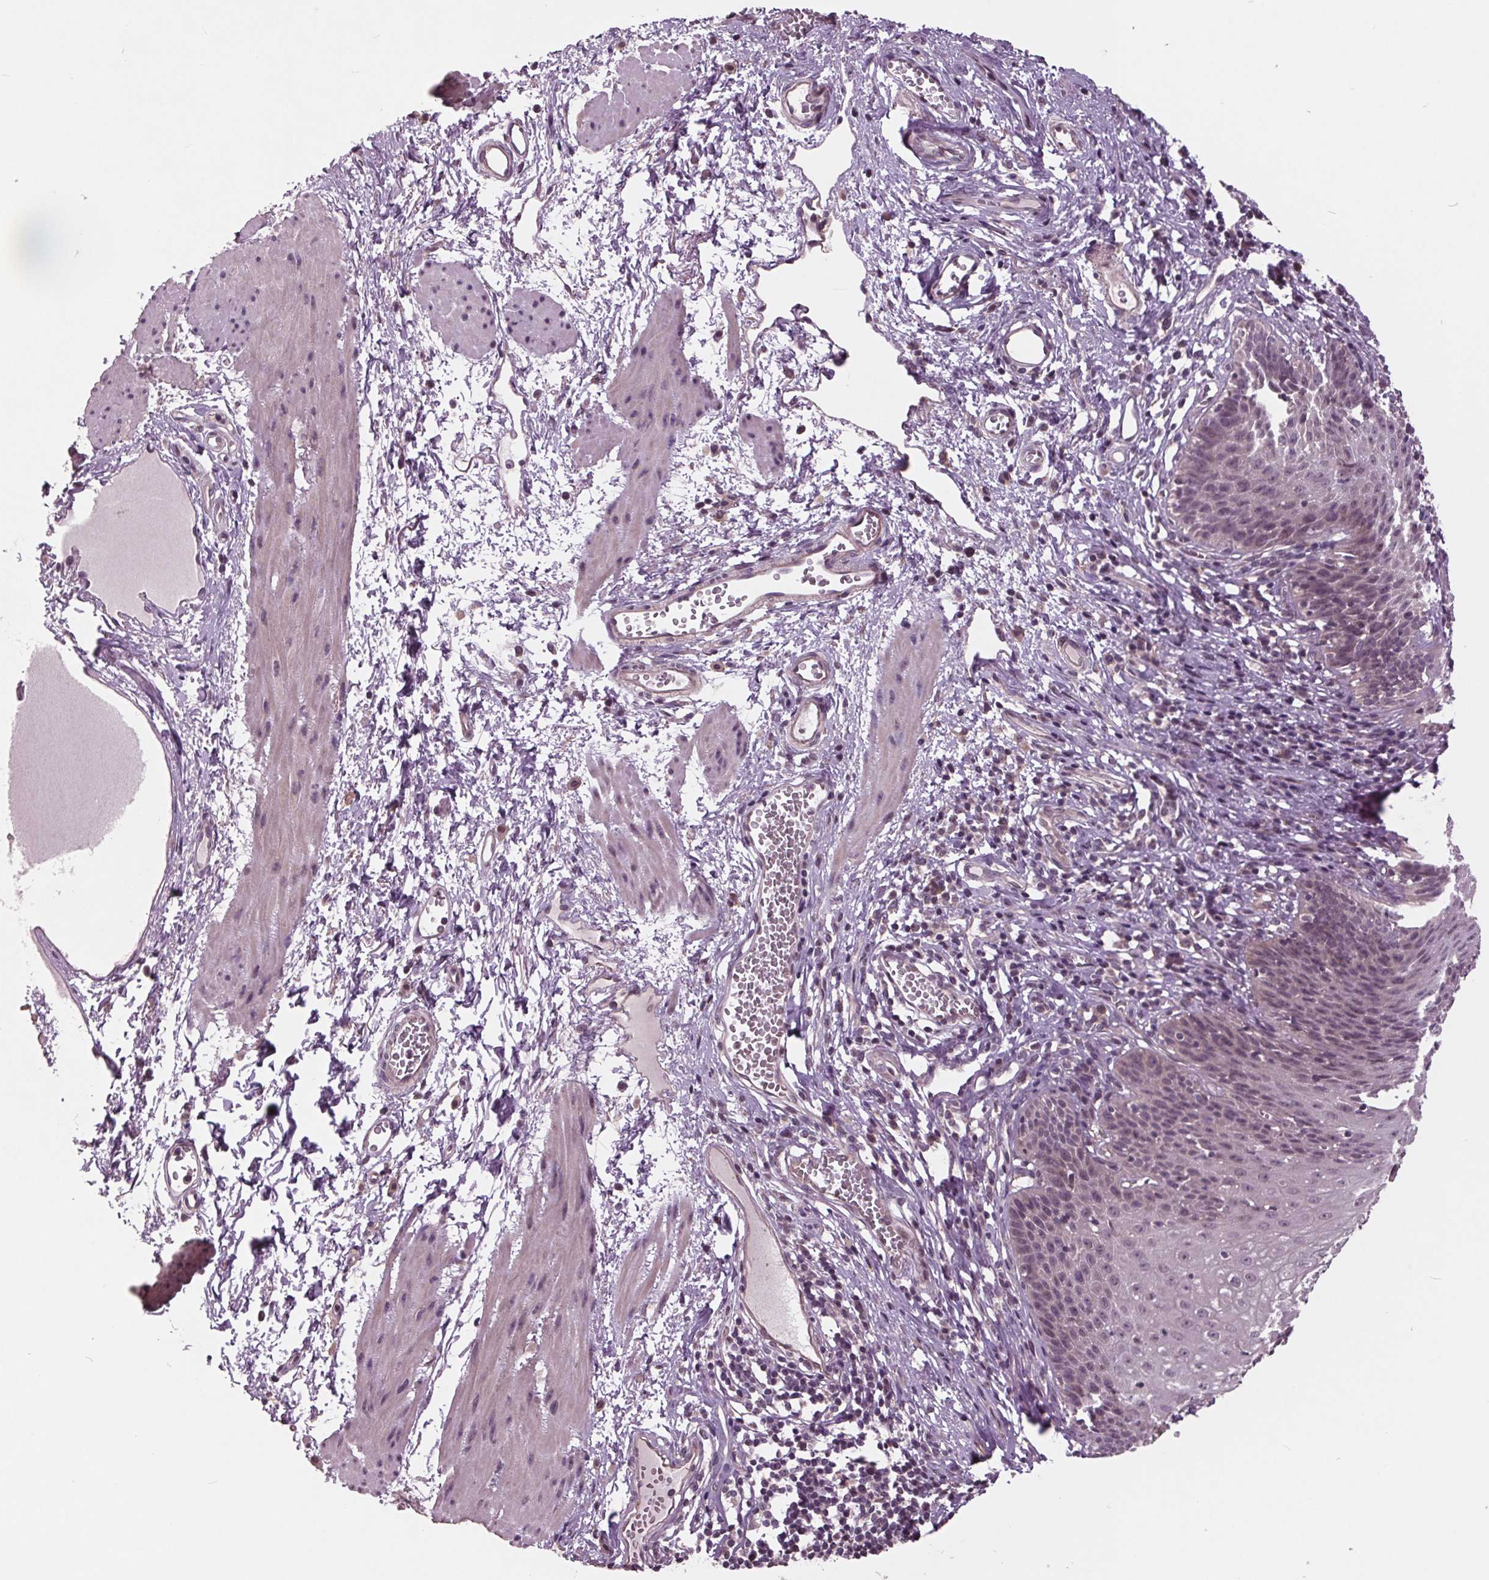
{"staining": {"intensity": "negative", "quantity": "none", "location": "none"}, "tissue": "esophagus", "cell_type": "Squamous epithelial cells", "image_type": "normal", "snomed": [{"axis": "morphology", "description": "Normal tissue, NOS"}, {"axis": "topography", "description": "Esophagus"}], "caption": "There is no significant positivity in squamous epithelial cells of esophagus.", "gene": "MAPK8", "patient": {"sex": "male", "age": 72}}